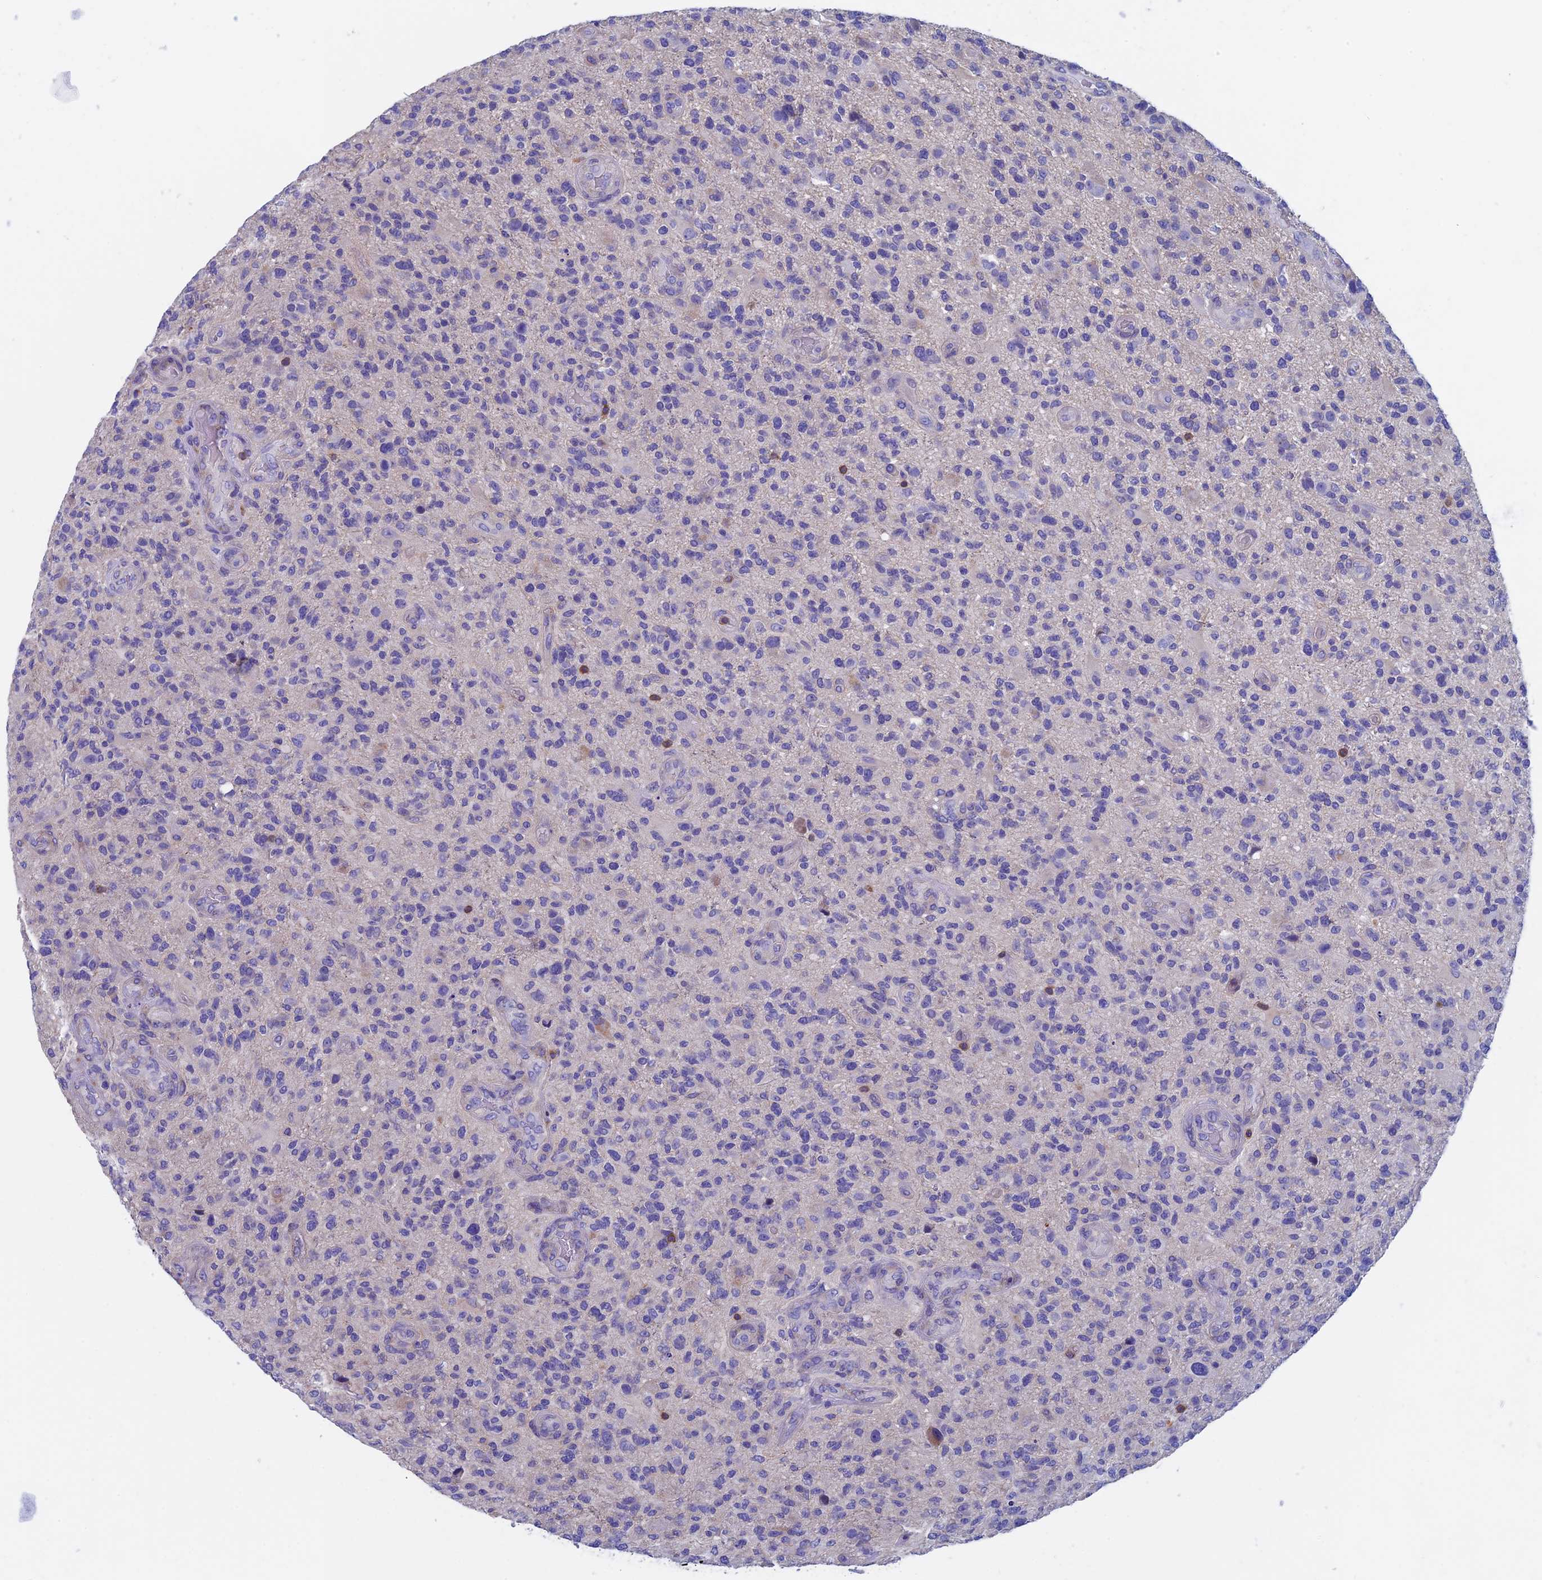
{"staining": {"intensity": "negative", "quantity": "none", "location": "none"}, "tissue": "glioma", "cell_type": "Tumor cells", "image_type": "cancer", "snomed": [{"axis": "morphology", "description": "Glioma, malignant, High grade"}, {"axis": "topography", "description": "Brain"}], "caption": "Image shows no significant protein staining in tumor cells of glioma.", "gene": "SEPTIN1", "patient": {"sex": "male", "age": 47}}